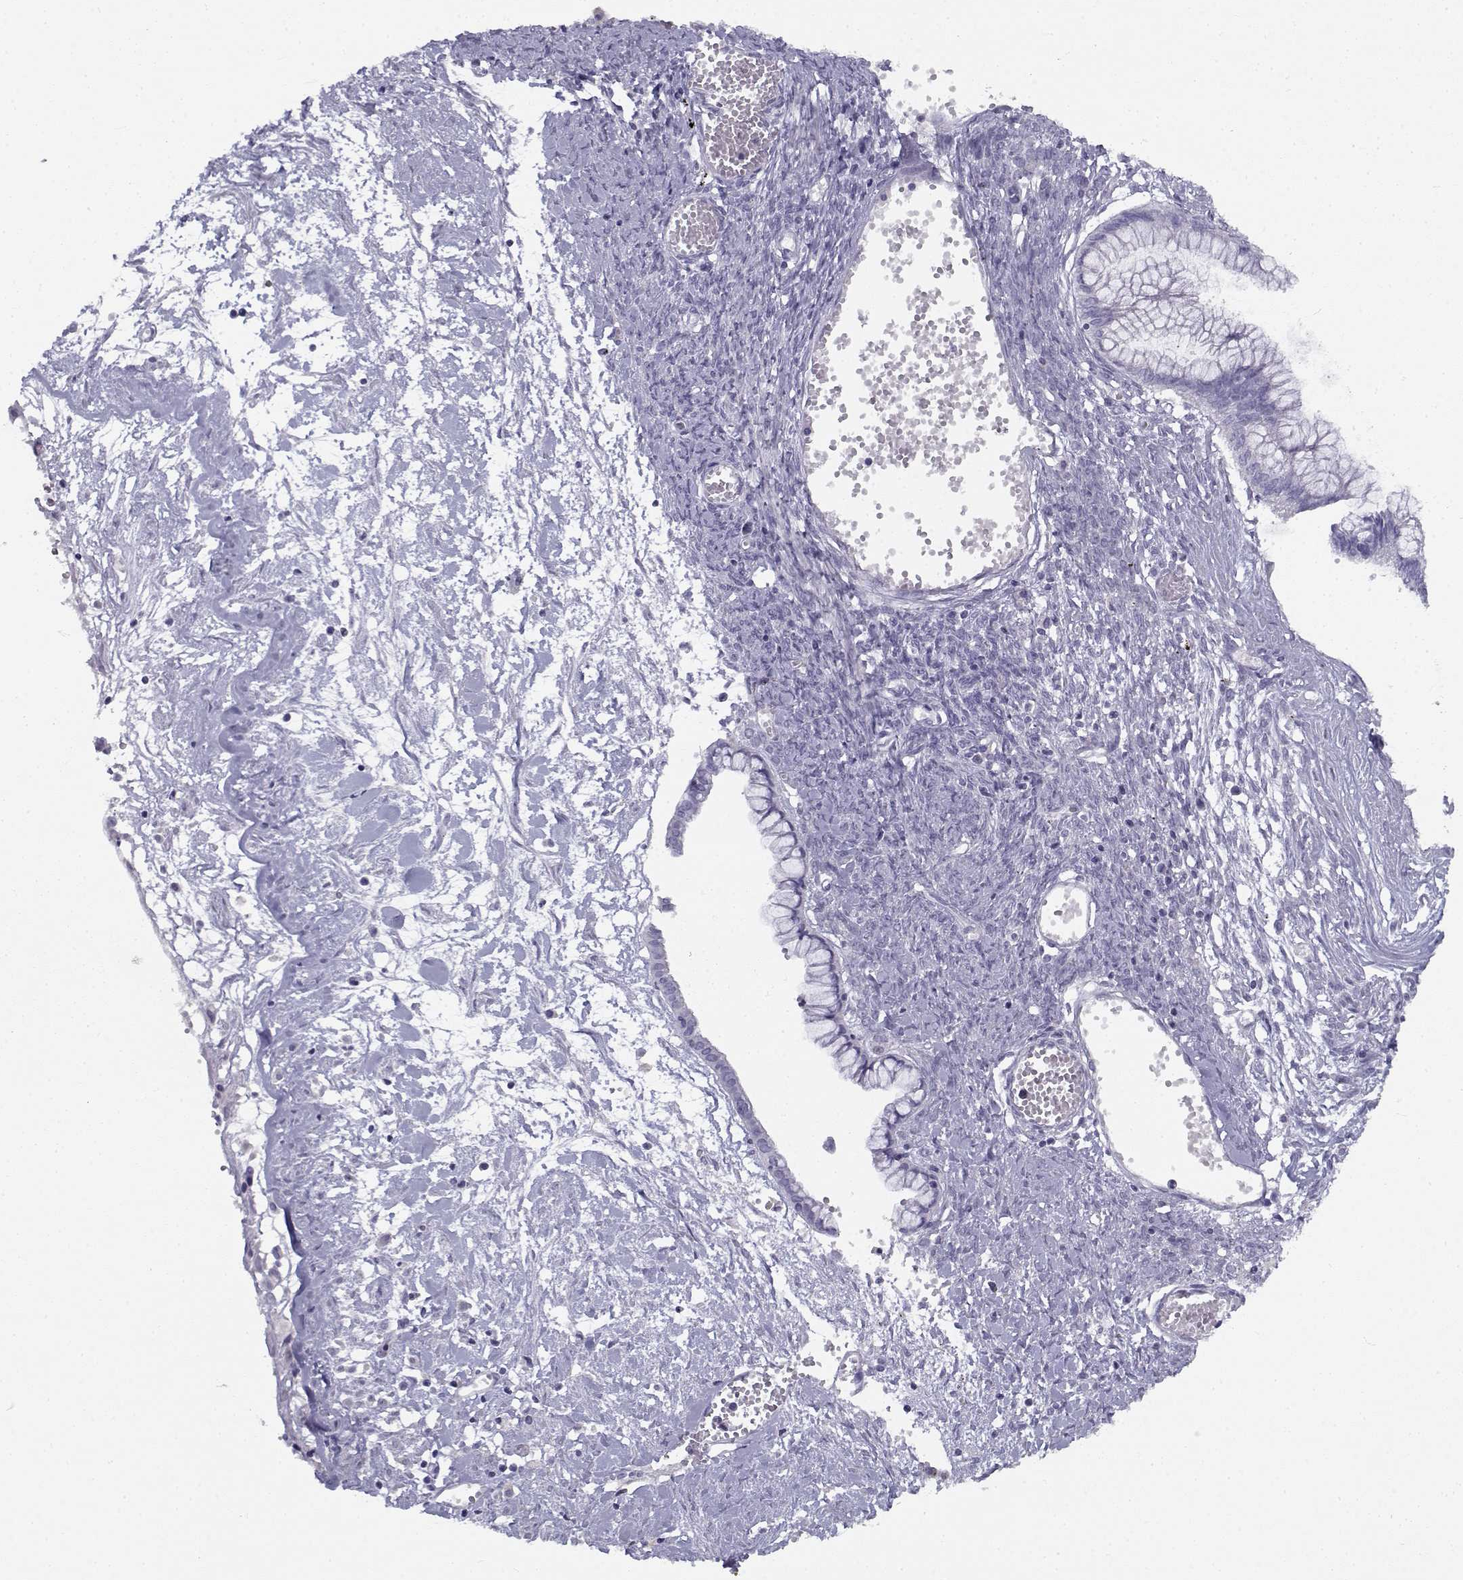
{"staining": {"intensity": "negative", "quantity": "none", "location": "none"}, "tissue": "ovarian cancer", "cell_type": "Tumor cells", "image_type": "cancer", "snomed": [{"axis": "morphology", "description": "Cystadenocarcinoma, mucinous, NOS"}, {"axis": "topography", "description": "Ovary"}], "caption": "DAB immunohistochemical staining of ovarian cancer exhibits no significant staining in tumor cells.", "gene": "FAM166A", "patient": {"sex": "female", "age": 67}}